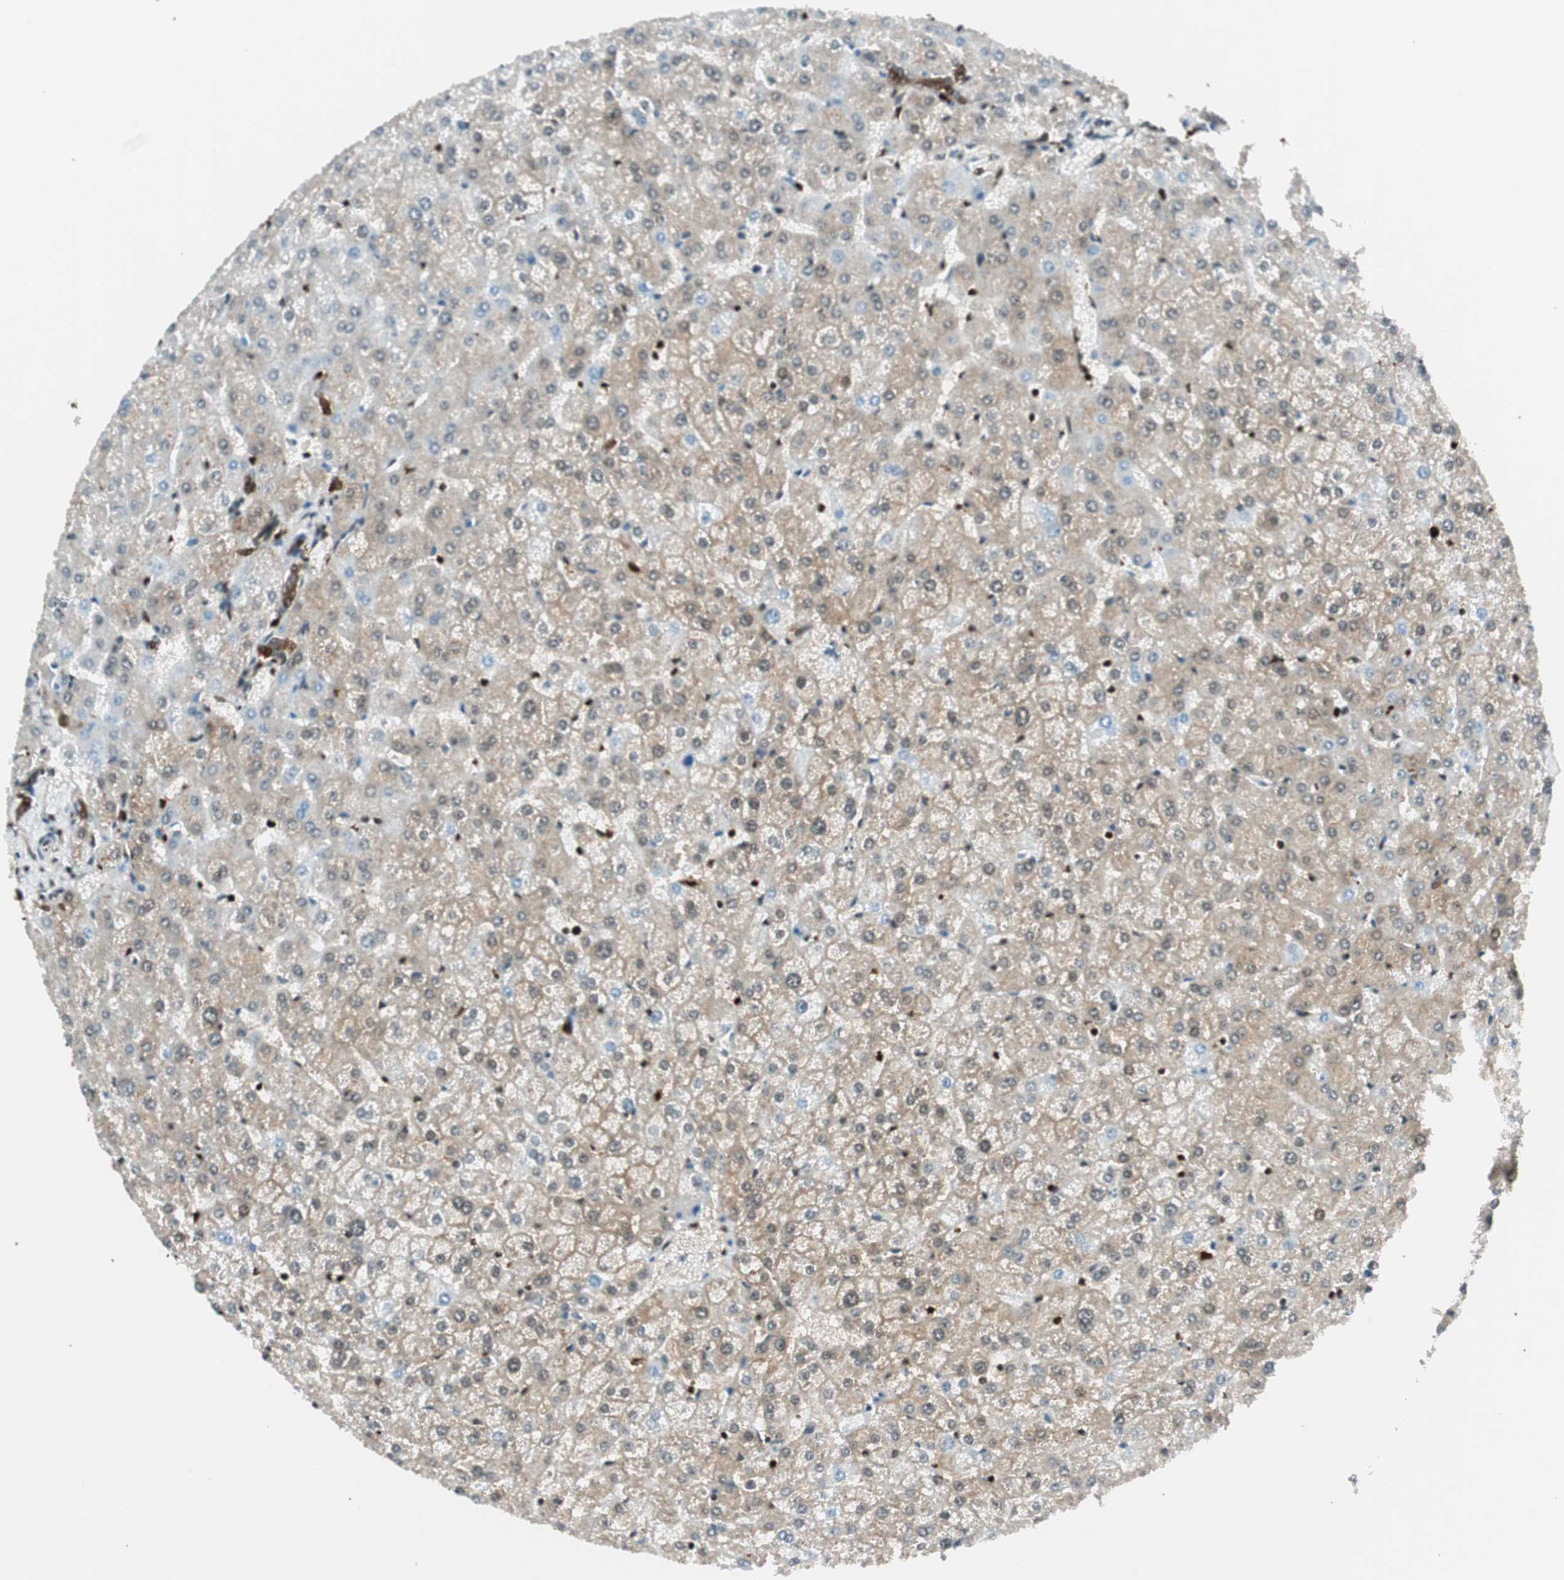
{"staining": {"intensity": "strong", "quantity": ">75%", "location": "nuclear"}, "tissue": "liver", "cell_type": "Cholangiocytes", "image_type": "normal", "snomed": [{"axis": "morphology", "description": "Normal tissue, NOS"}, {"axis": "topography", "description": "Liver"}], "caption": "Approximately >75% of cholangiocytes in benign human liver show strong nuclear protein expression as visualized by brown immunohistochemical staining.", "gene": "EWSR1", "patient": {"sex": "female", "age": 32}}